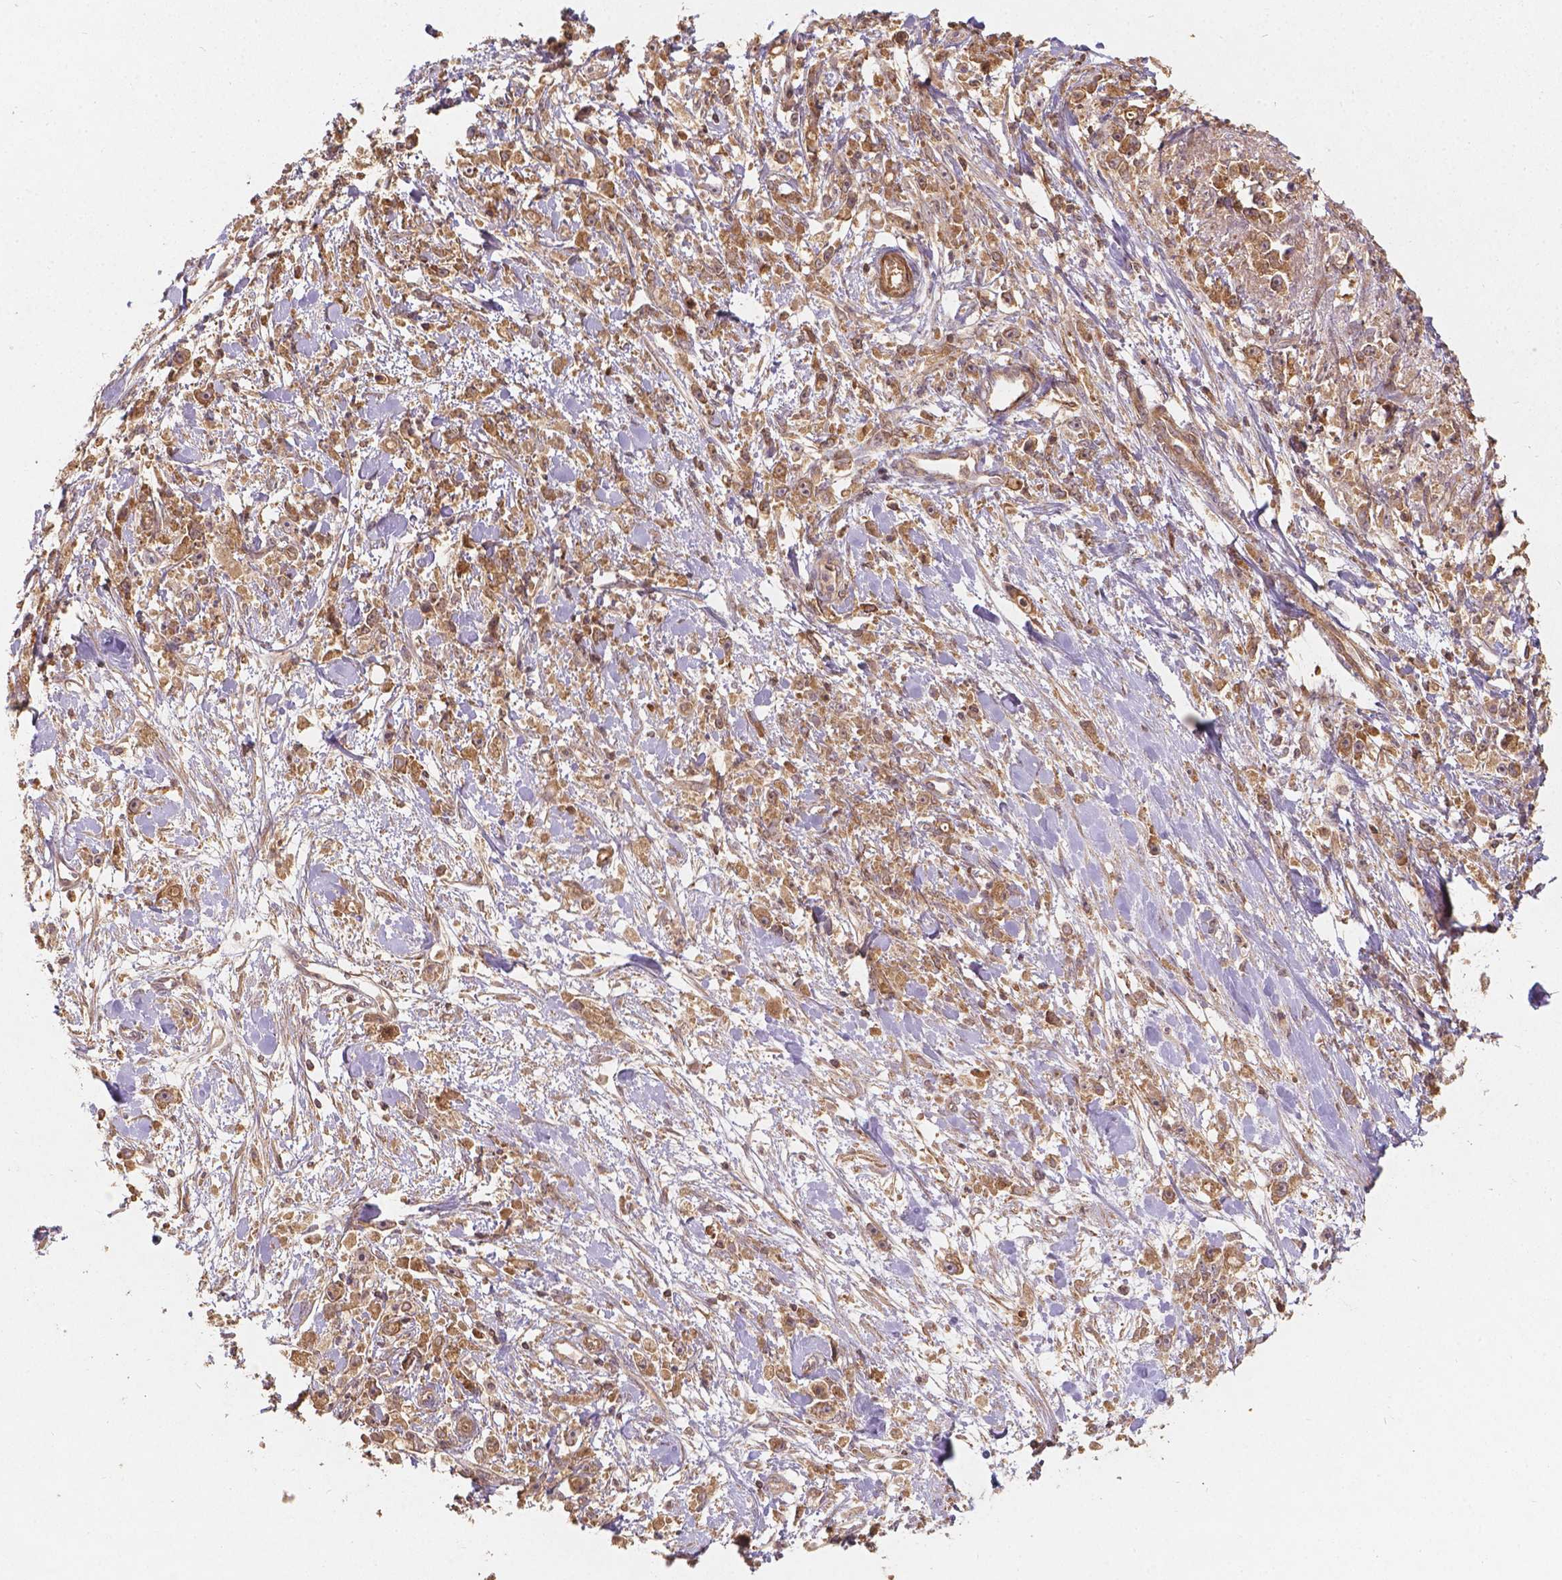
{"staining": {"intensity": "moderate", "quantity": ">75%", "location": "cytoplasmic/membranous"}, "tissue": "stomach cancer", "cell_type": "Tumor cells", "image_type": "cancer", "snomed": [{"axis": "morphology", "description": "Adenocarcinoma, NOS"}, {"axis": "topography", "description": "Stomach"}], "caption": "Human stomach adenocarcinoma stained for a protein (brown) exhibits moderate cytoplasmic/membranous positive staining in about >75% of tumor cells.", "gene": "XPR1", "patient": {"sex": "female", "age": 59}}